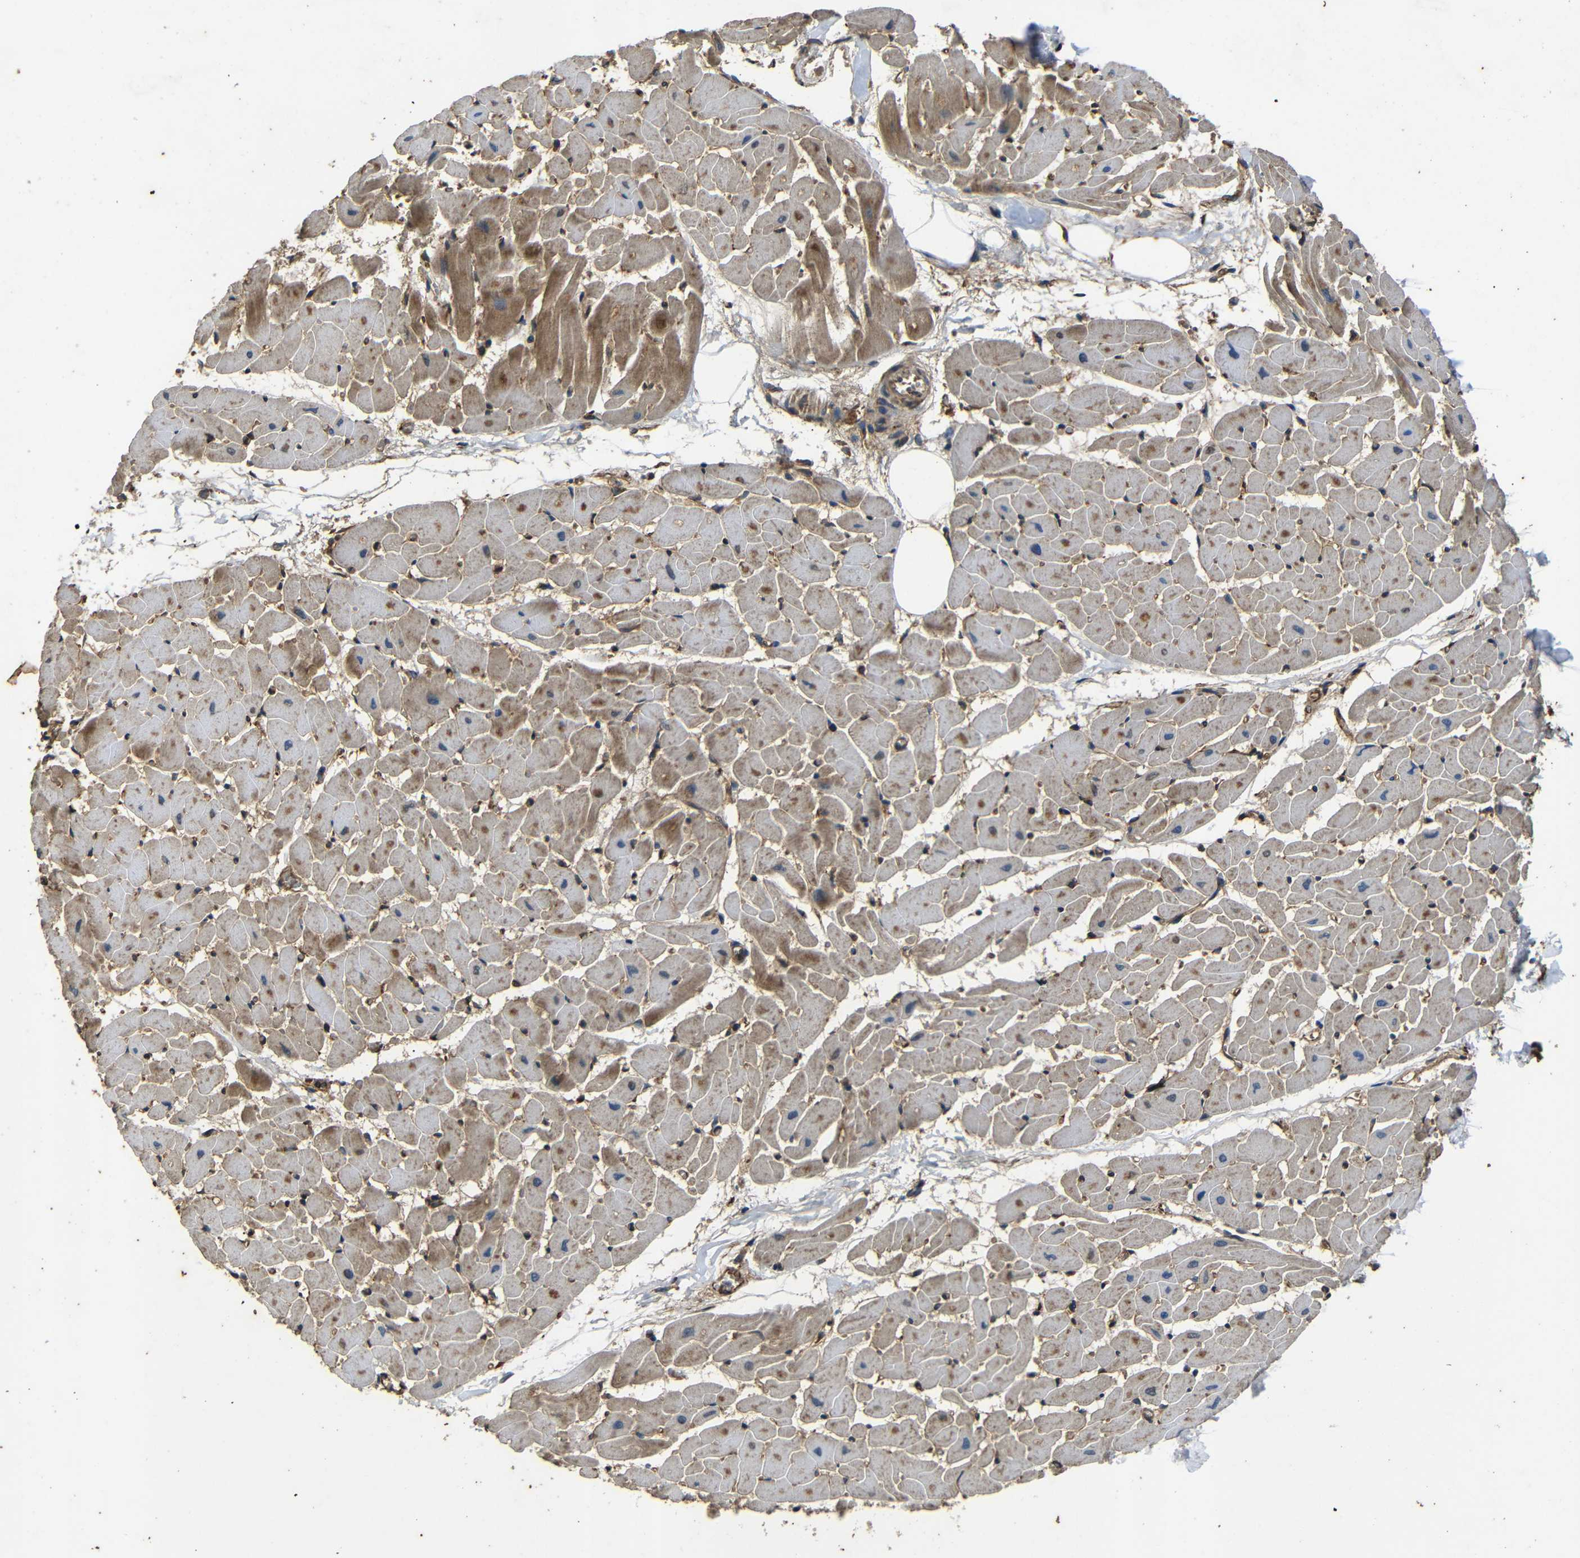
{"staining": {"intensity": "moderate", "quantity": ">75%", "location": "cytoplasmic/membranous"}, "tissue": "heart muscle", "cell_type": "Cardiomyocytes", "image_type": "normal", "snomed": [{"axis": "morphology", "description": "Normal tissue, NOS"}, {"axis": "topography", "description": "Heart"}], "caption": "Cardiomyocytes exhibit medium levels of moderate cytoplasmic/membranous positivity in approximately >75% of cells in unremarkable human heart muscle.", "gene": "TRPC1", "patient": {"sex": "female", "age": 19}}